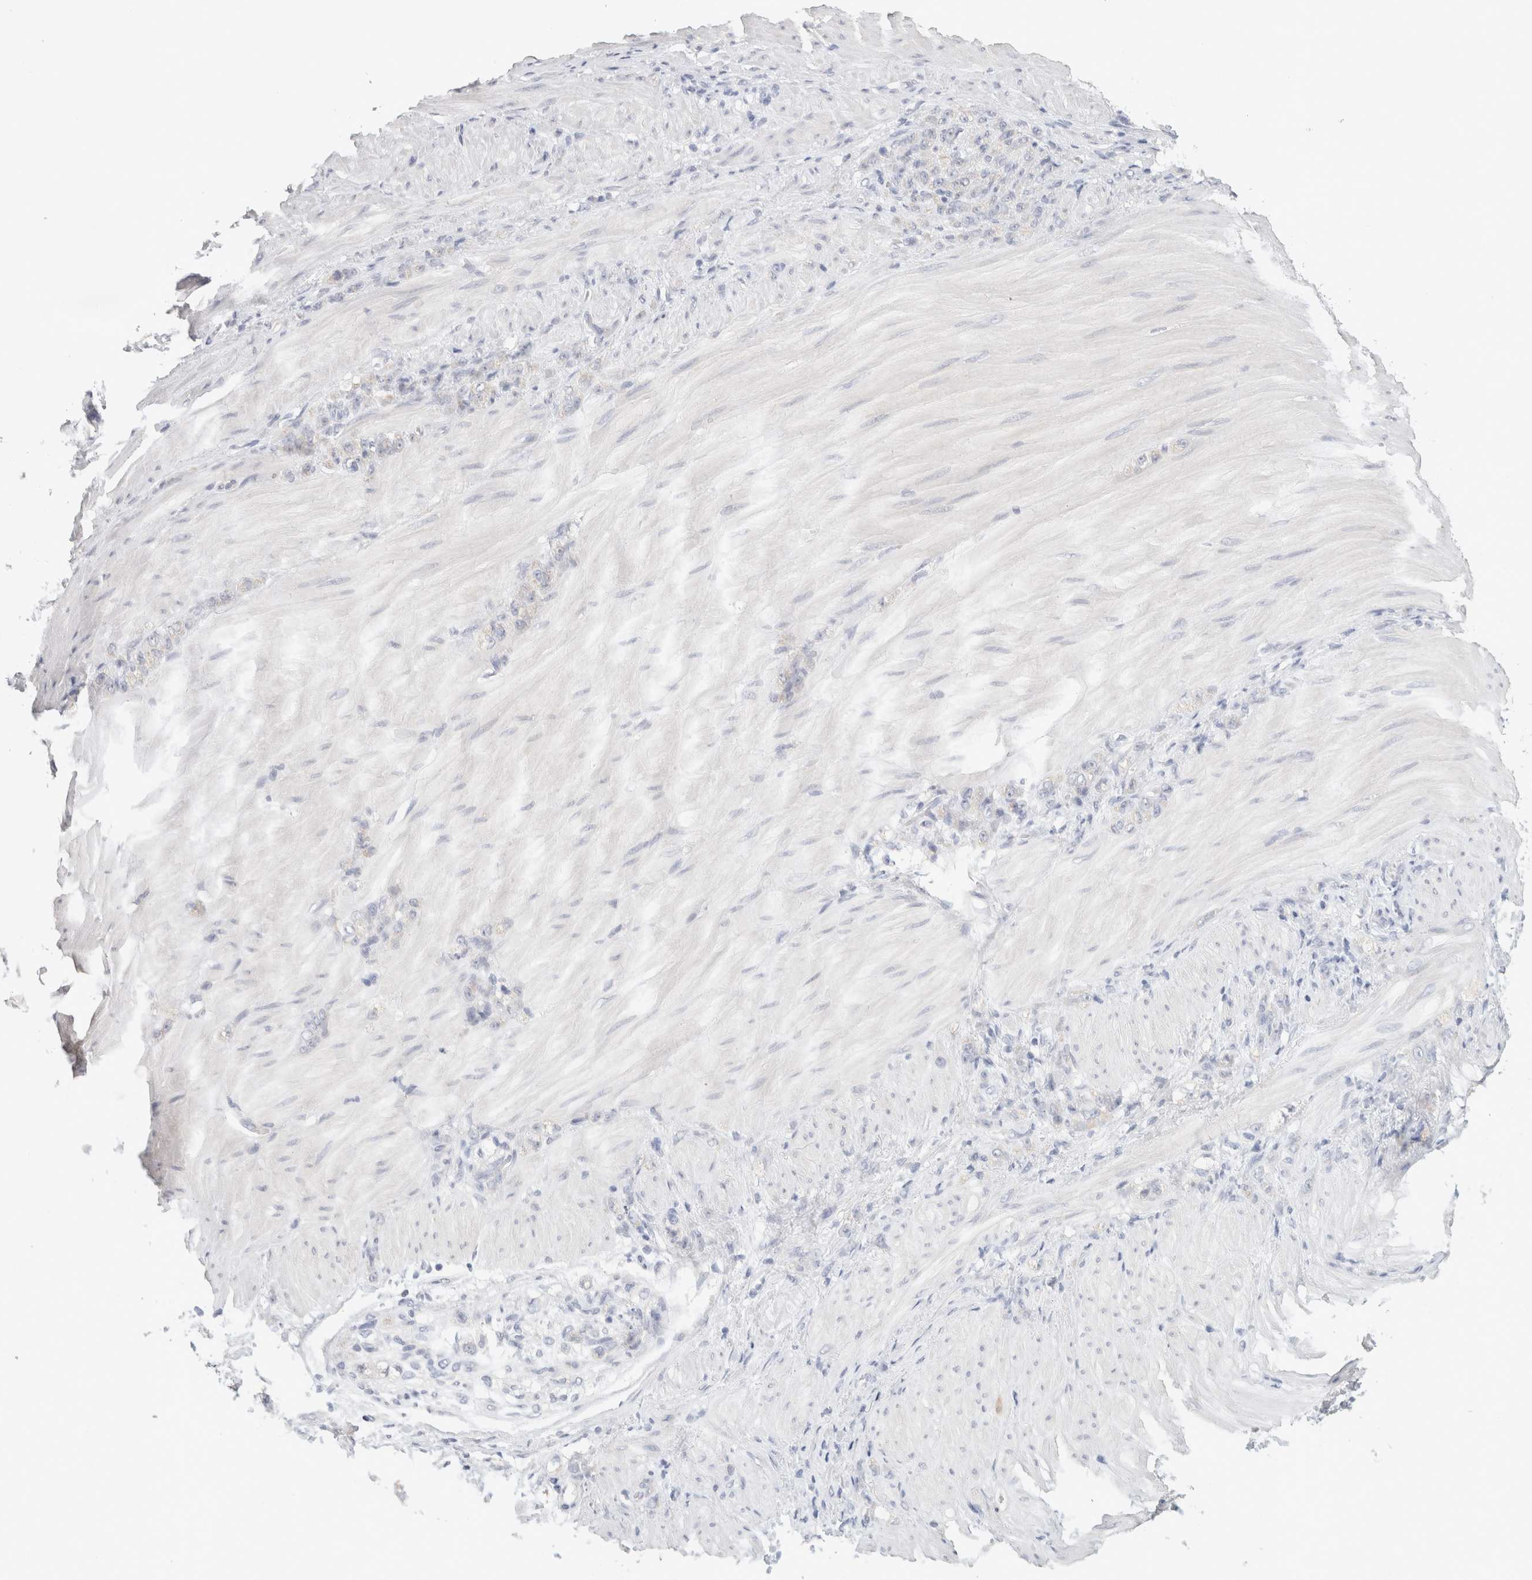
{"staining": {"intensity": "negative", "quantity": "none", "location": "none"}, "tissue": "stomach cancer", "cell_type": "Tumor cells", "image_type": "cancer", "snomed": [{"axis": "morphology", "description": "Normal tissue, NOS"}, {"axis": "morphology", "description": "Adenocarcinoma, NOS"}, {"axis": "topography", "description": "Stomach"}], "caption": "Adenocarcinoma (stomach) stained for a protein using immunohistochemistry displays no positivity tumor cells.", "gene": "MPP2", "patient": {"sex": "male", "age": 82}}